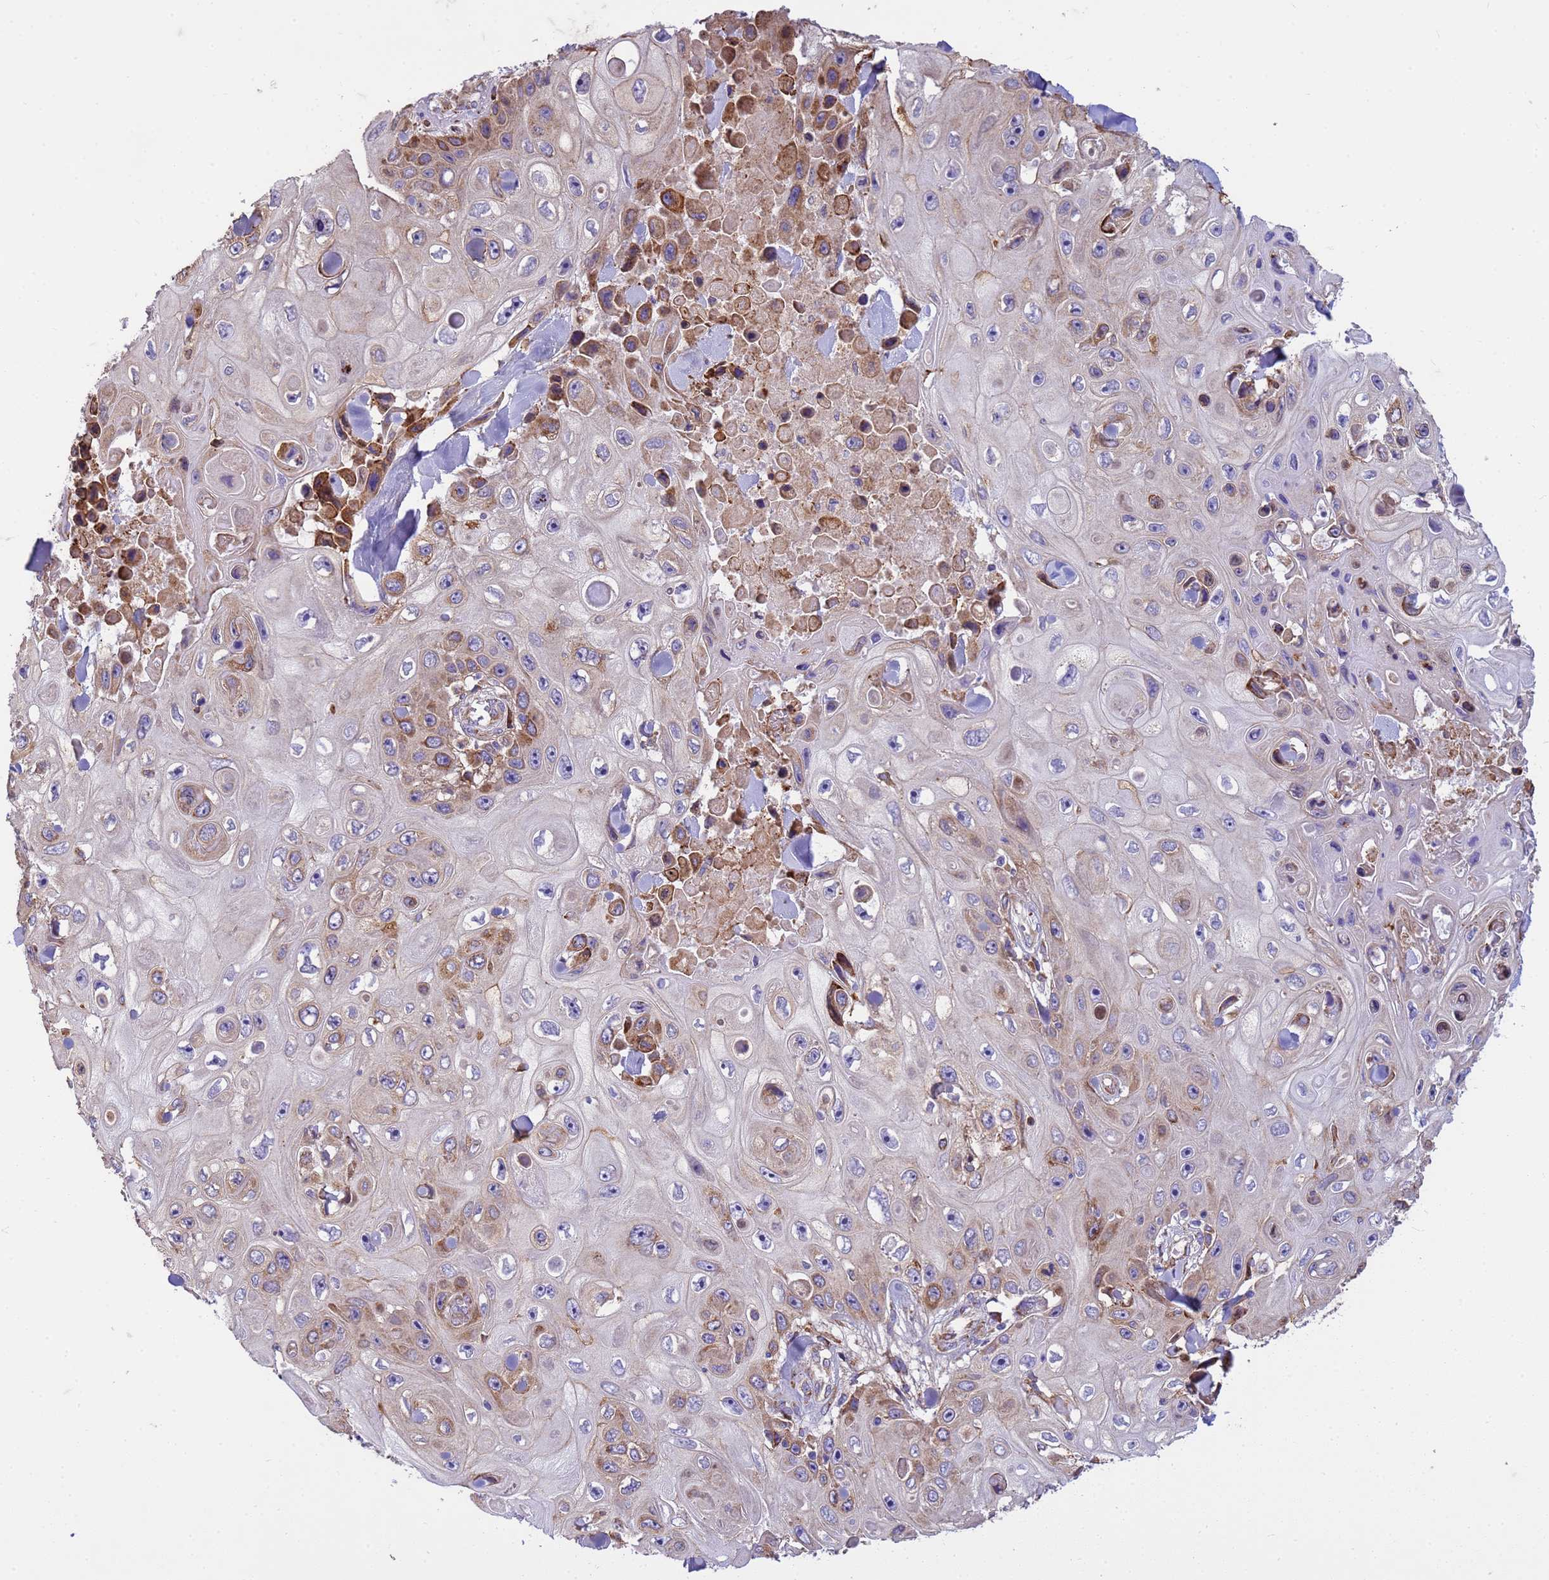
{"staining": {"intensity": "moderate", "quantity": "<25%", "location": "cytoplasmic/membranous"}, "tissue": "skin cancer", "cell_type": "Tumor cells", "image_type": "cancer", "snomed": [{"axis": "morphology", "description": "Squamous cell carcinoma, NOS"}, {"axis": "topography", "description": "Skin"}], "caption": "Brown immunohistochemical staining in human squamous cell carcinoma (skin) reveals moderate cytoplasmic/membranous expression in about <25% of tumor cells.", "gene": "THAP5", "patient": {"sex": "male", "age": 82}}